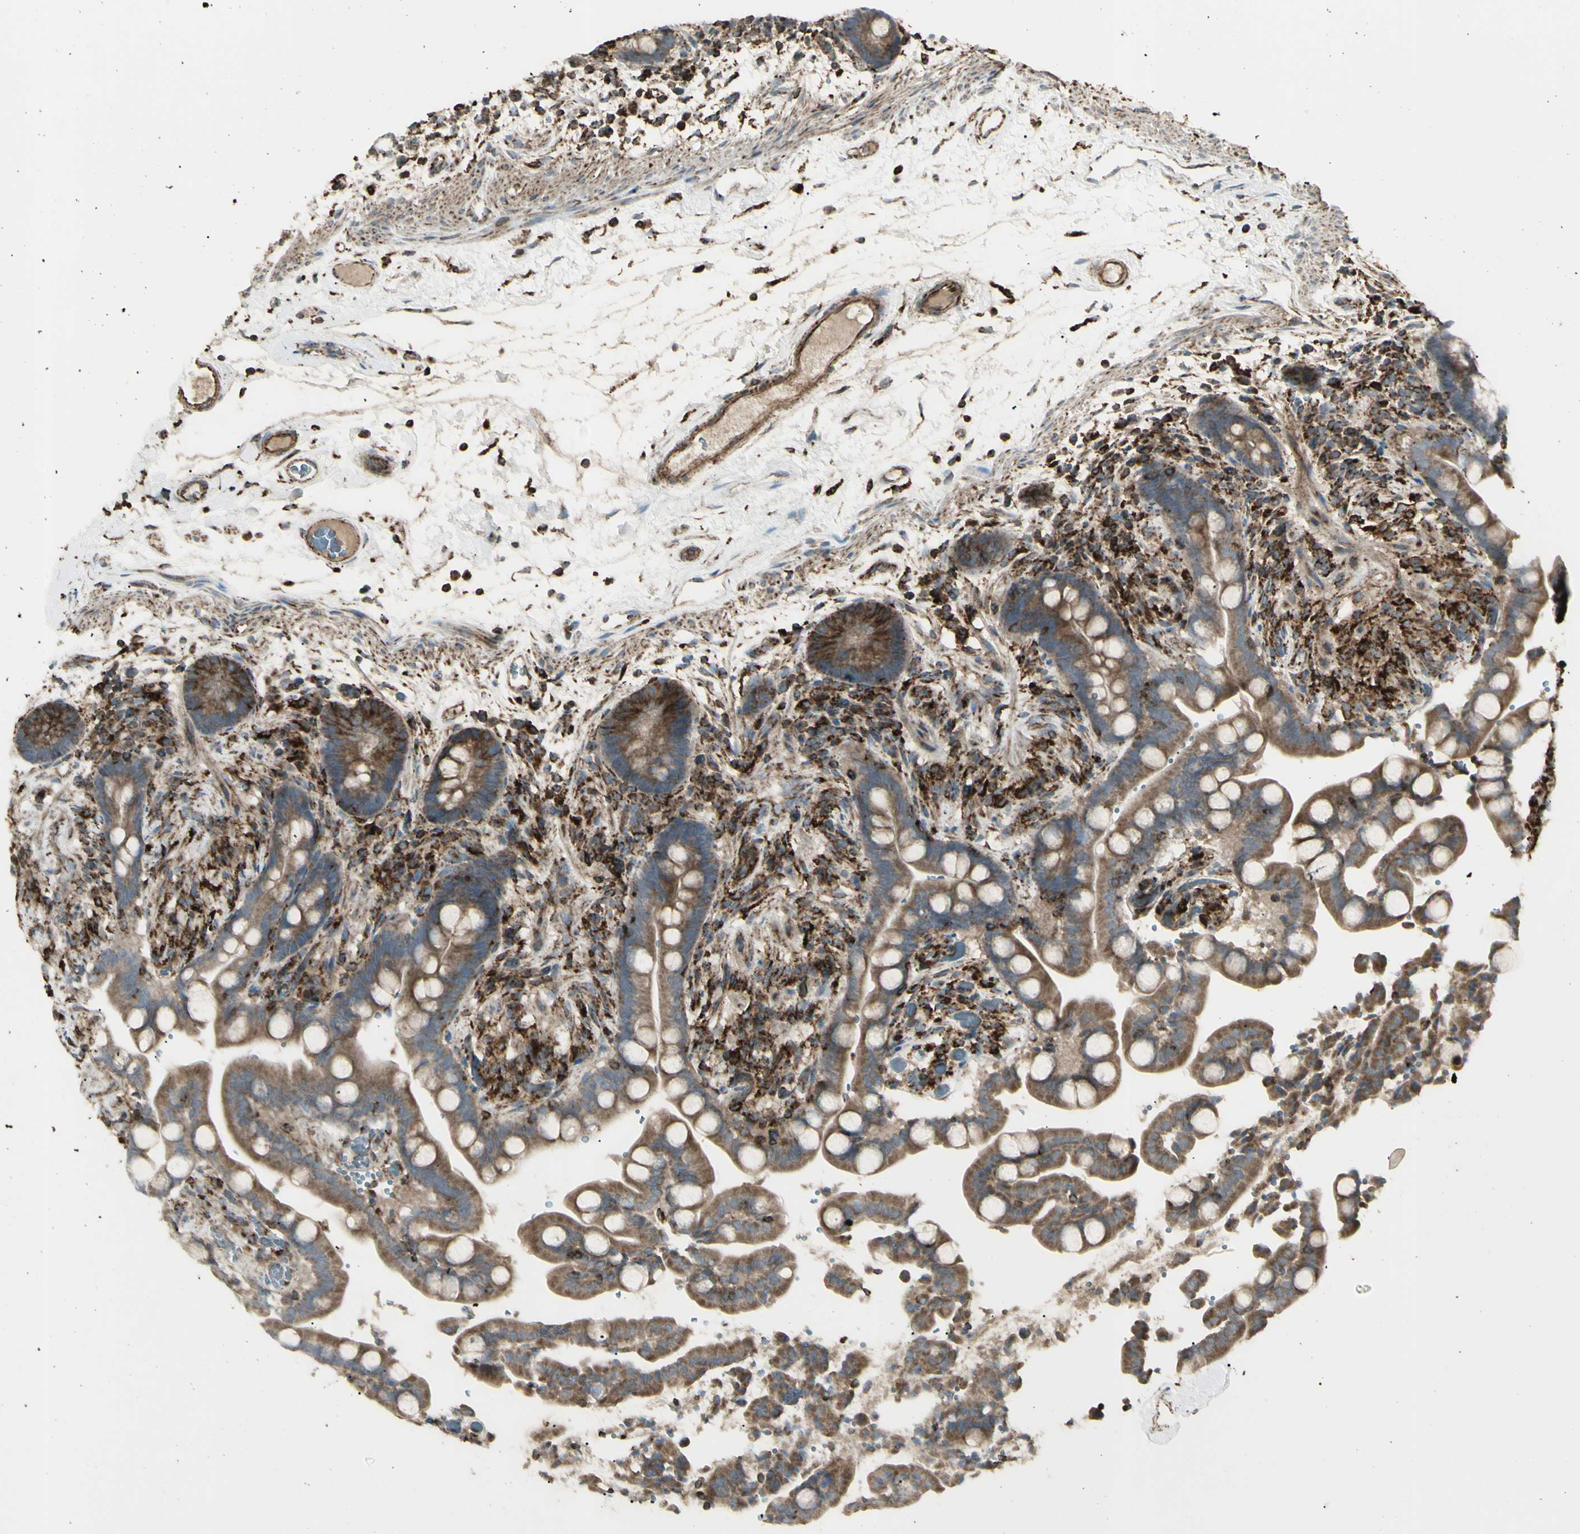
{"staining": {"intensity": "strong", "quantity": ">75%", "location": "cytoplasmic/membranous"}, "tissue": "colon", "cell_type": "Endothelial cells", "image_type": "normal", "snomed": [{"axis": "morphology", "description": "Normal tissue, NOS"}, {"axis": "topography", "description": "Colon"}], "caption": "Colon stained with IHC exhibits strong cytoplasmic/membranous staining in about >75% of endothelial cells.", "gene": "CYB5R1", "patient": {"sex": "male", "age": 73}}